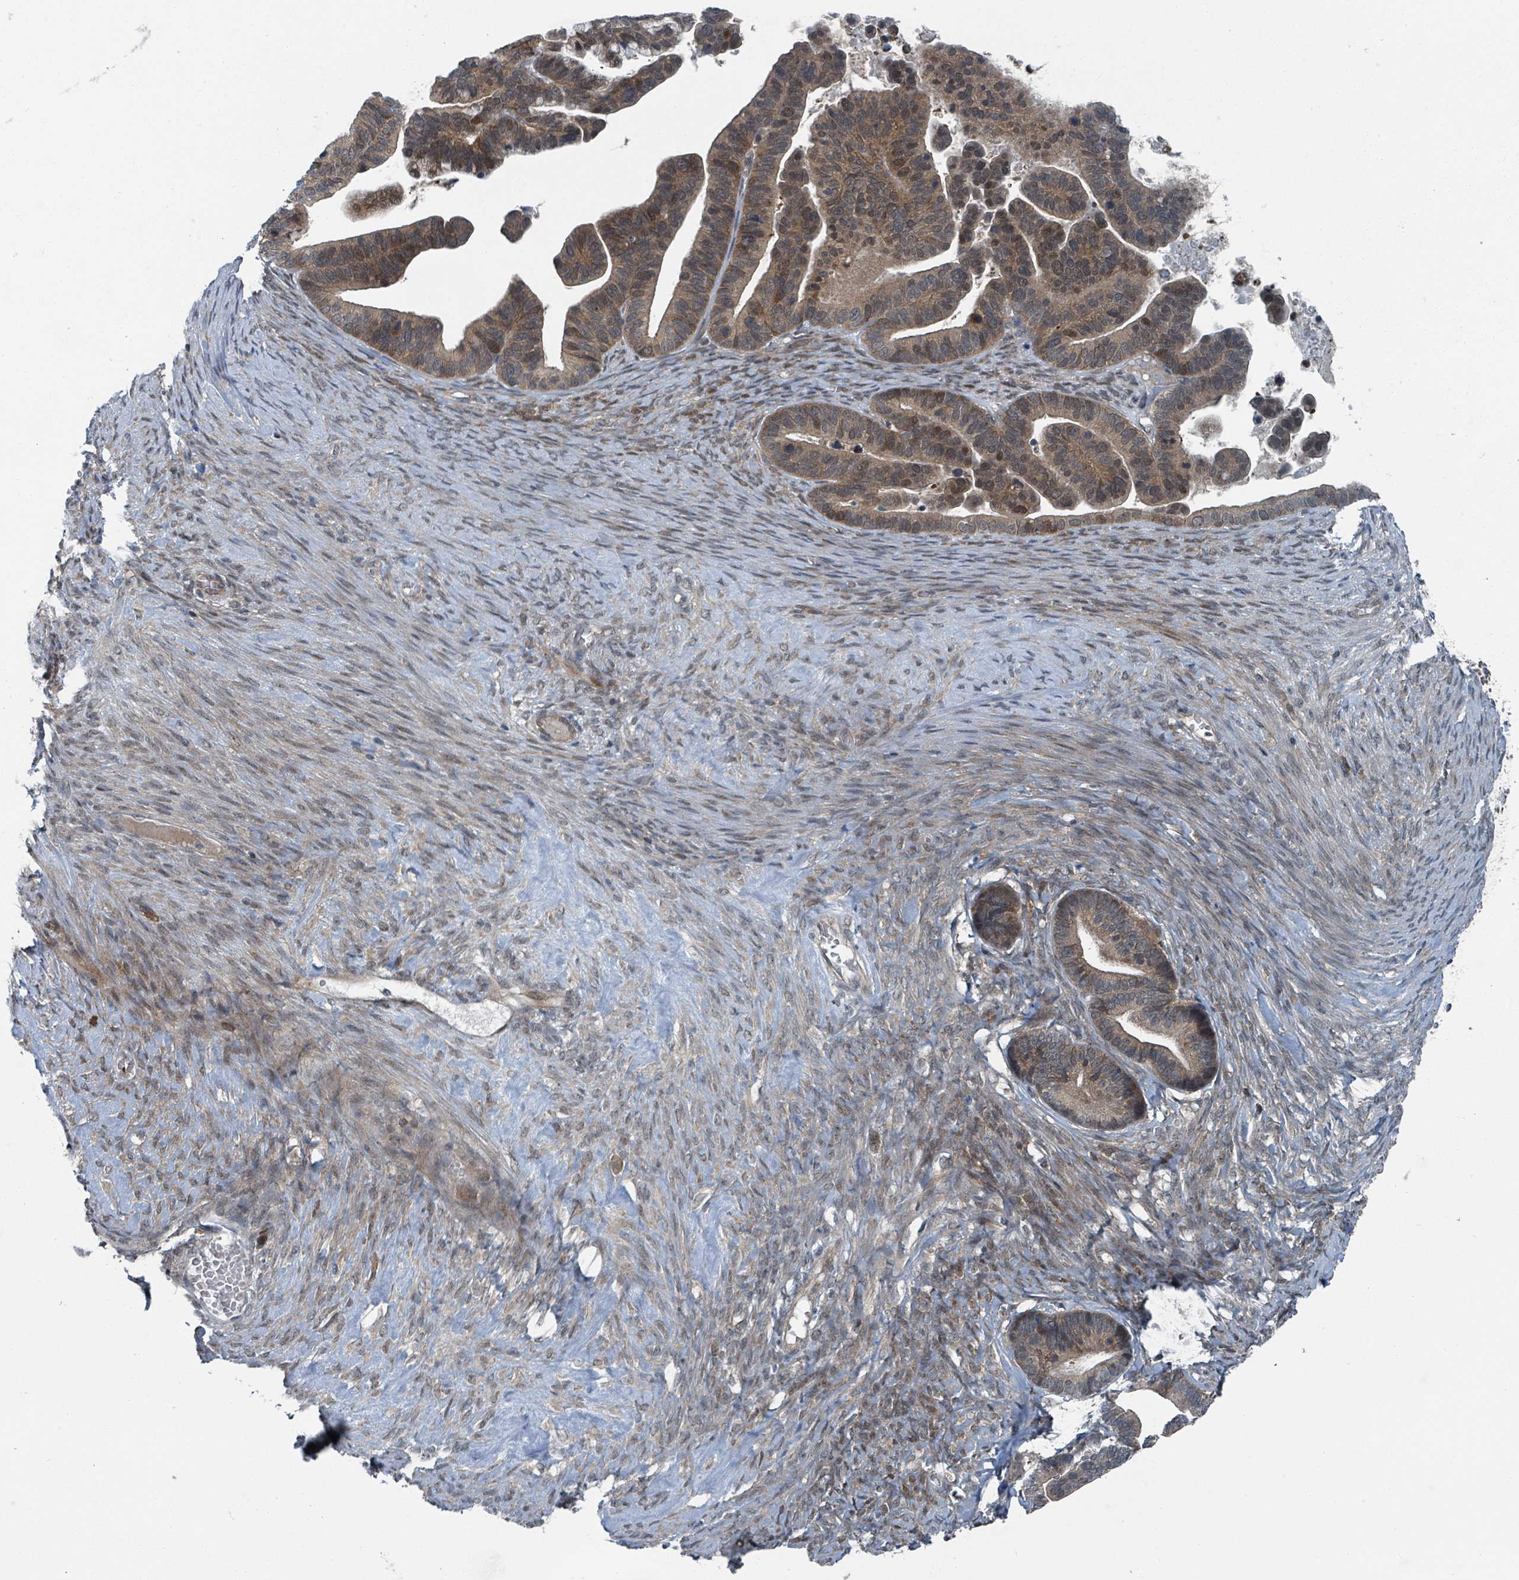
{"staining": {"intensity": "weak", "quantity": ">75%", "location": "cytoplasmic/membranous,nuclear"}, "tissue": "ovarian cancer", "cell_type": "Tumor cells", "image_type": "cancer", "snomed": [{"axis": "morphology", "description": "Cystadenocarcinoma, serous, NOS"}, {"axis": "topography", "description": "Ovary"}], "caption": "Immunohistochemistry histopathology image of neoplastic tissue: serous cystadenocarcinoma (ovarian) stained using immunohistochemistry shows low levels of weak protein expression localized specifically in the cytoplasmic/membranous and nuclear of tumor cells, appearing as a cytoplasmic/membranous and nuclear brown color.", "gene": "GOLGA7", "patient": {"sex": "female", "age": 56}}